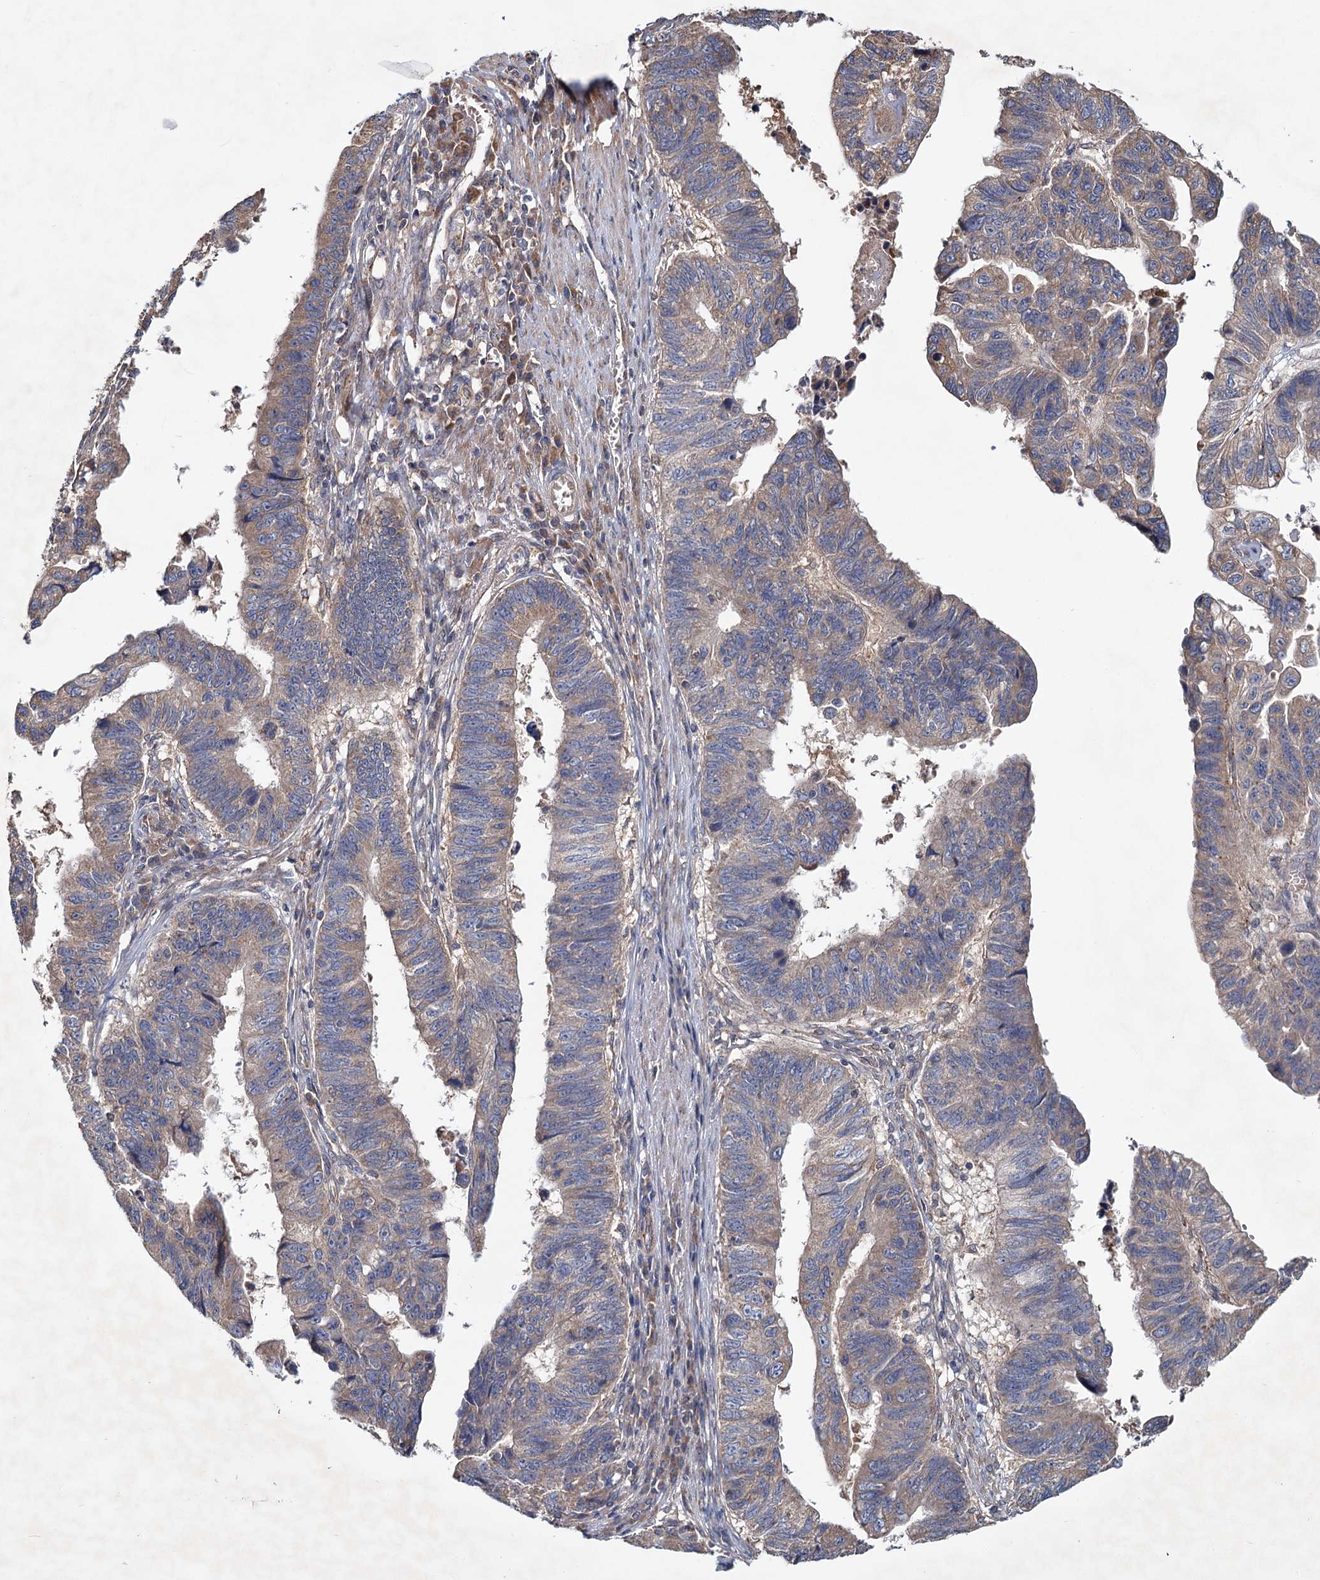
{"staining": {"intensity": "weak", "quantity": "25%-75%", "location": "cytoplasmic/membranous"}, "tissue": "stomach cancer", "cell_type": "Tumor cells", "image_type": "cancer", "snomed": [{"axis": "morphology", "description": "Adenocarcinoma, NOS"}, {"axis": "topography", "description": "Stomach"}], "caption": "The image exhibits staining of stomach adenocarcinoma, revealing weak cytoplasmic/membranous protein positivity (brown color) within tumor cells.", "gene": "MTRR", "patient": {"sex": "male", "age": 59}}